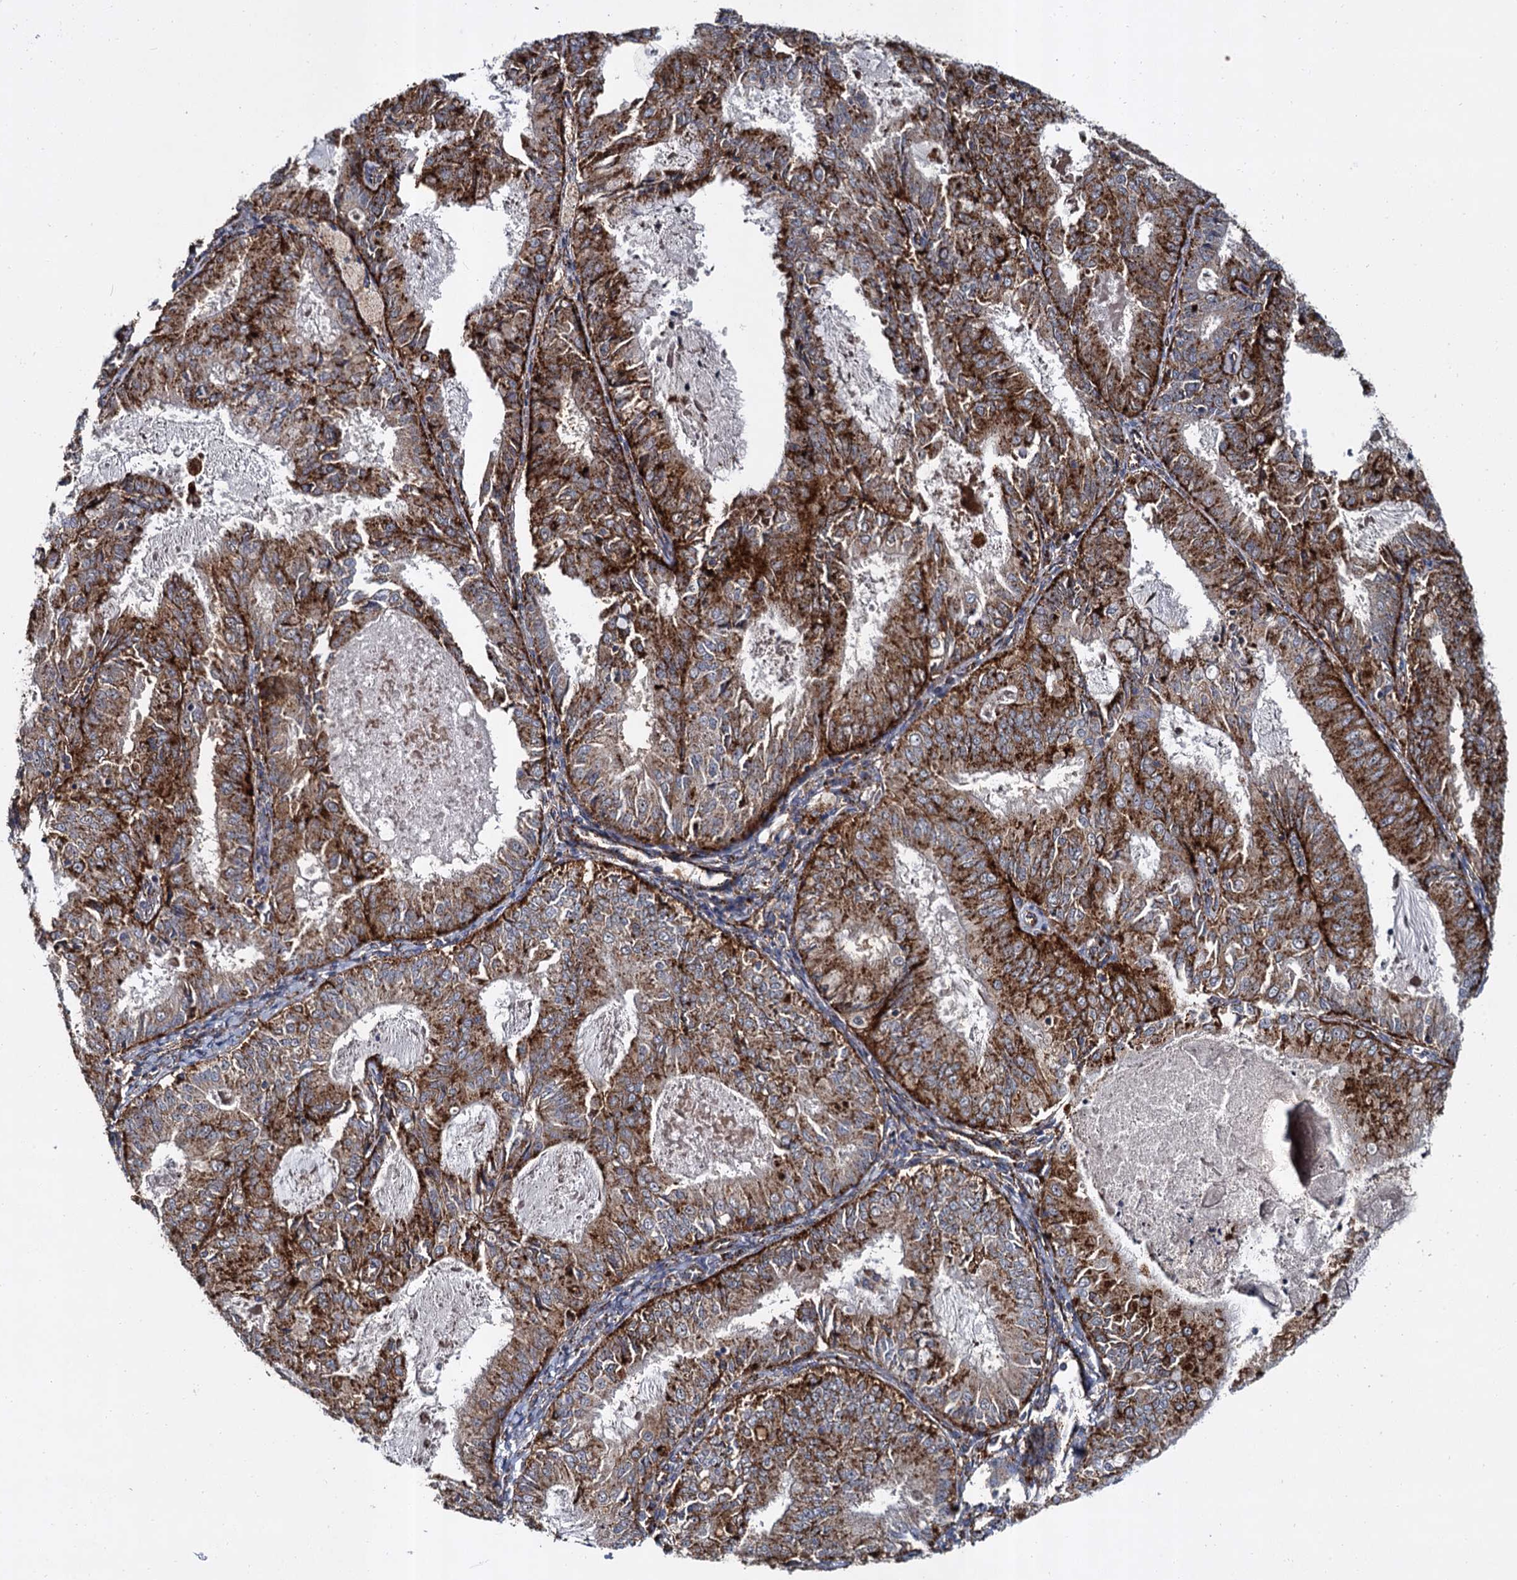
{"staining": {"intensity": "strong", "quantity": ">75%", "location": "cytoplasmic/membranous"}, "tissue": "endometrial cancer", "cell_type": "Tumor cells", "image_type": "cancer", "snomed": [{"axis": "morphology", "description": "Adenocarcinoma, NOS"}, {"axis": "topography", "description": "Endometrium"}], "caption": "The immunohistochemical stain shows strong cytoplasmic/membranous expression in tumor cells of adenocarcinoma (endometrial) tissue.", "gene": "GBA1", "patient": {"sex": "female", "age": 57}}